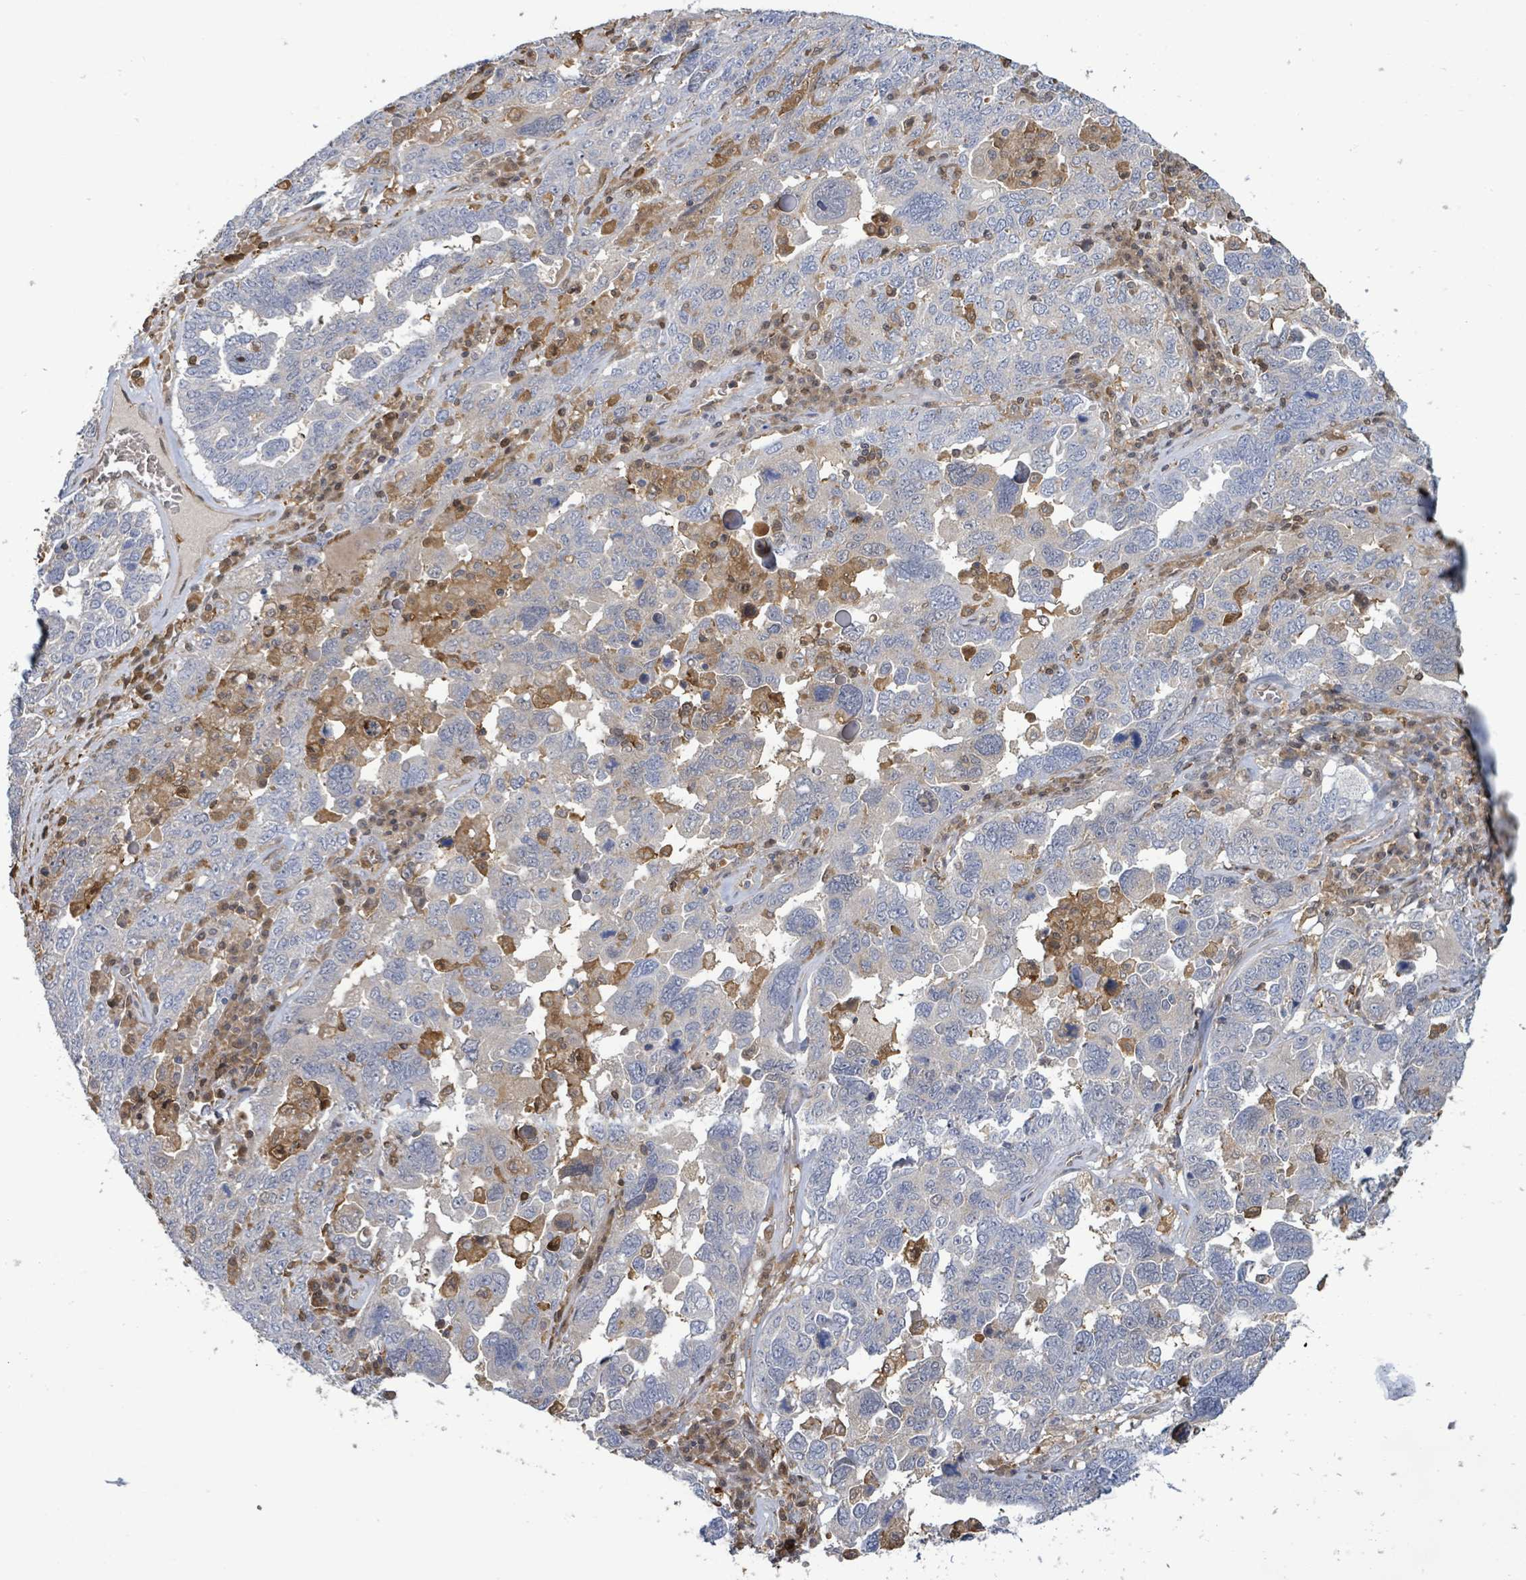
{"staining": {"intensity": "negative", "quantity": "none", "location": "none"}, "tissue": "ovarian cancer", "cell_type": "Tumor cells", "image_type": "cancer", "snomed": [{"axis": "morphology", "description": "Carcinoma, endometroid"}, {"axis": "topography", "description": "Ovary"}], "caption": "Immunohistochemistry (IHC) photomicrograph of ovarian cancer stained for a protein (brown), which reveals no positivity in tumor cells.", "gene": "PGAM1", "patient": {"sex": "female", "age": 62}}